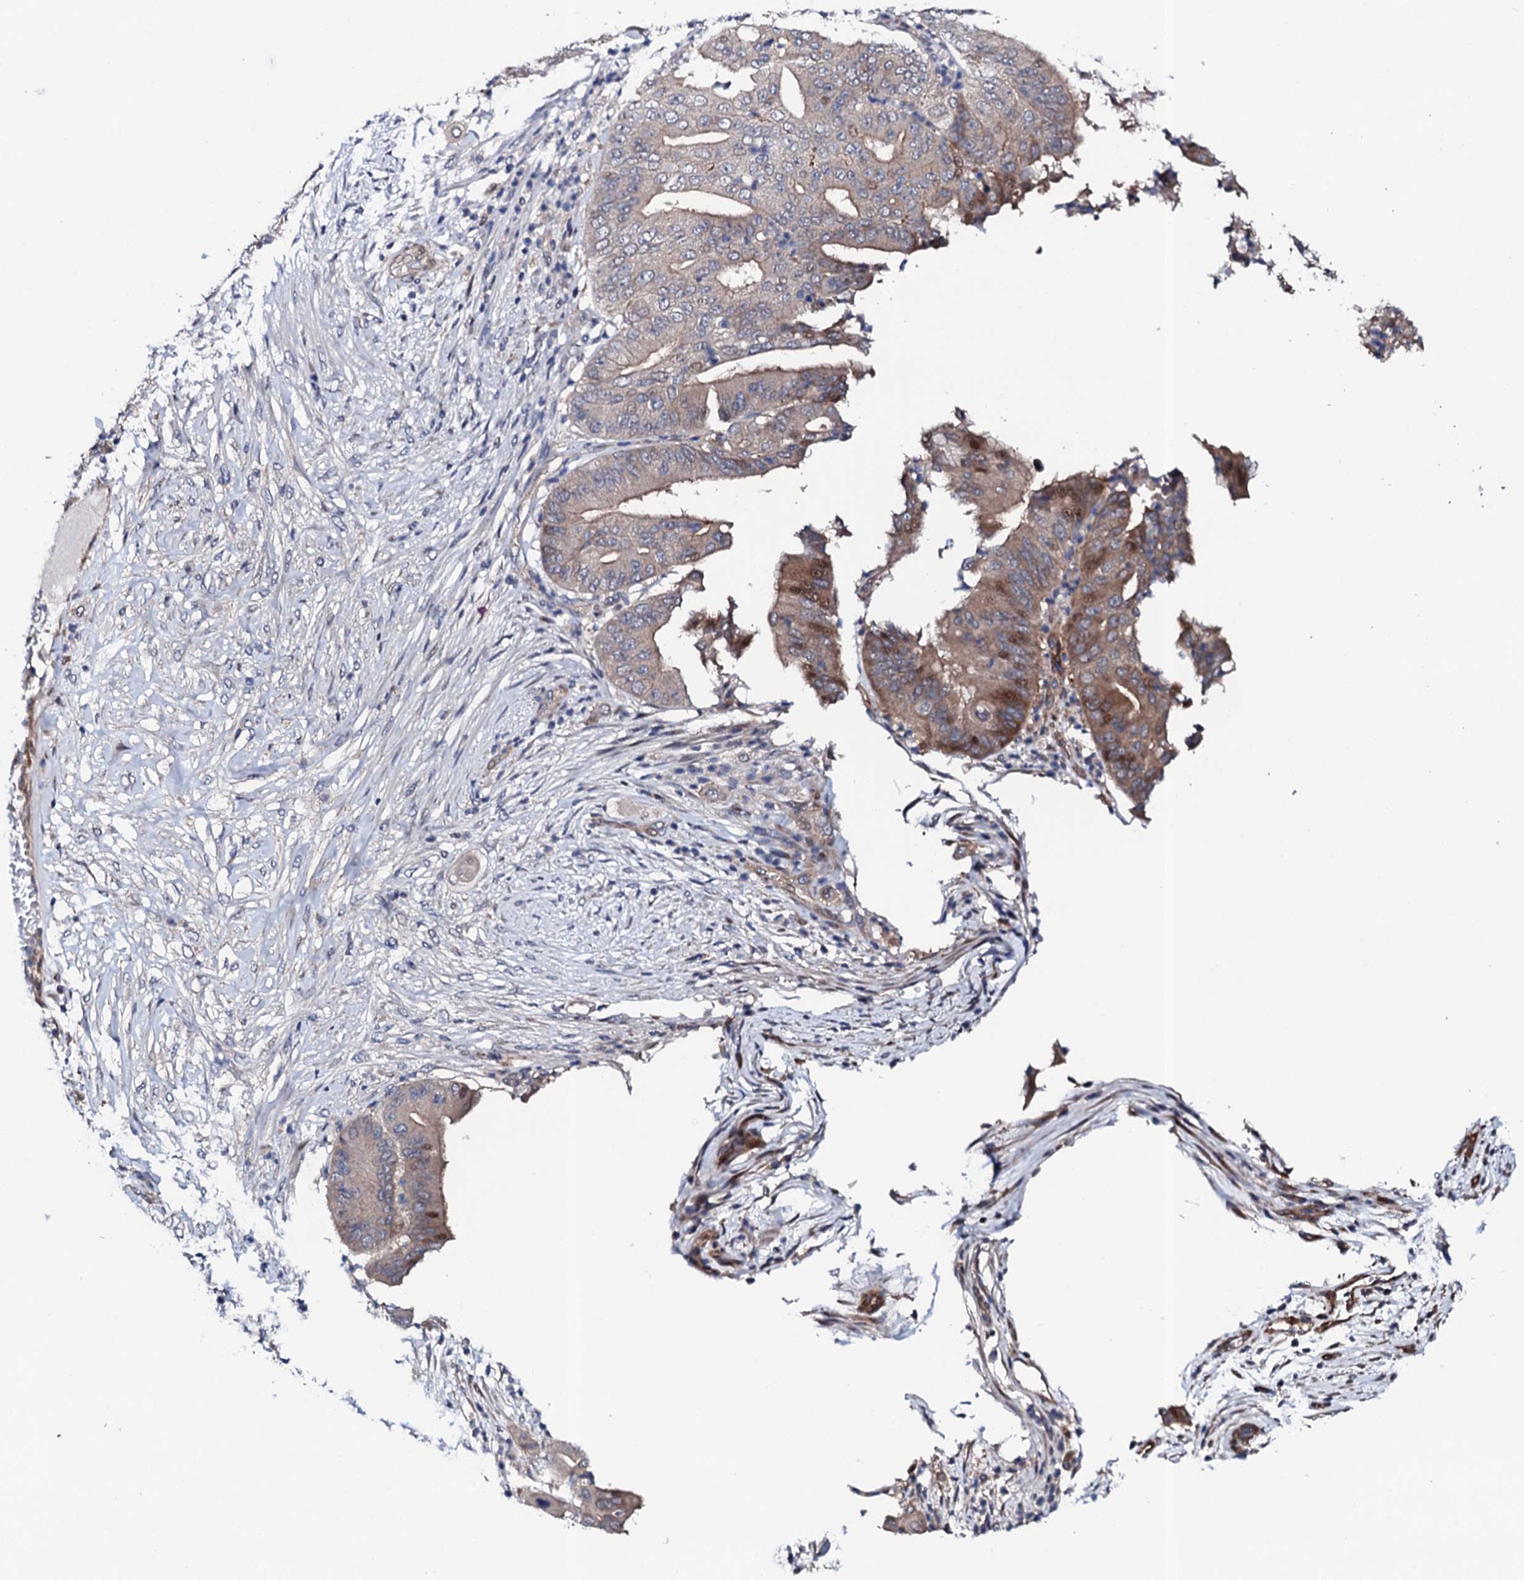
{"staining": {"intensity": "moderate", "quantity": "<25%", "location": "cytoplasmic/membranous"}, "tissue": "pancreatic cancer", "cell_type": "Tumor cells", "image_type": "cancer", "snomed": [{"axis": "morphology", "description": "Adenocarcinoma, NOS"}, {"axis": "topography", "description": "Pancreas"}], "caption": "The photomicrograph demonstrates a brown stain indicating the presence of a protein in the cytoplasmic/membranous of tumor cells in pancreatic cancer (adenocarcinoma).", "gene": "CIAO2A", "patient": {"sex": "female", "age": 77}}